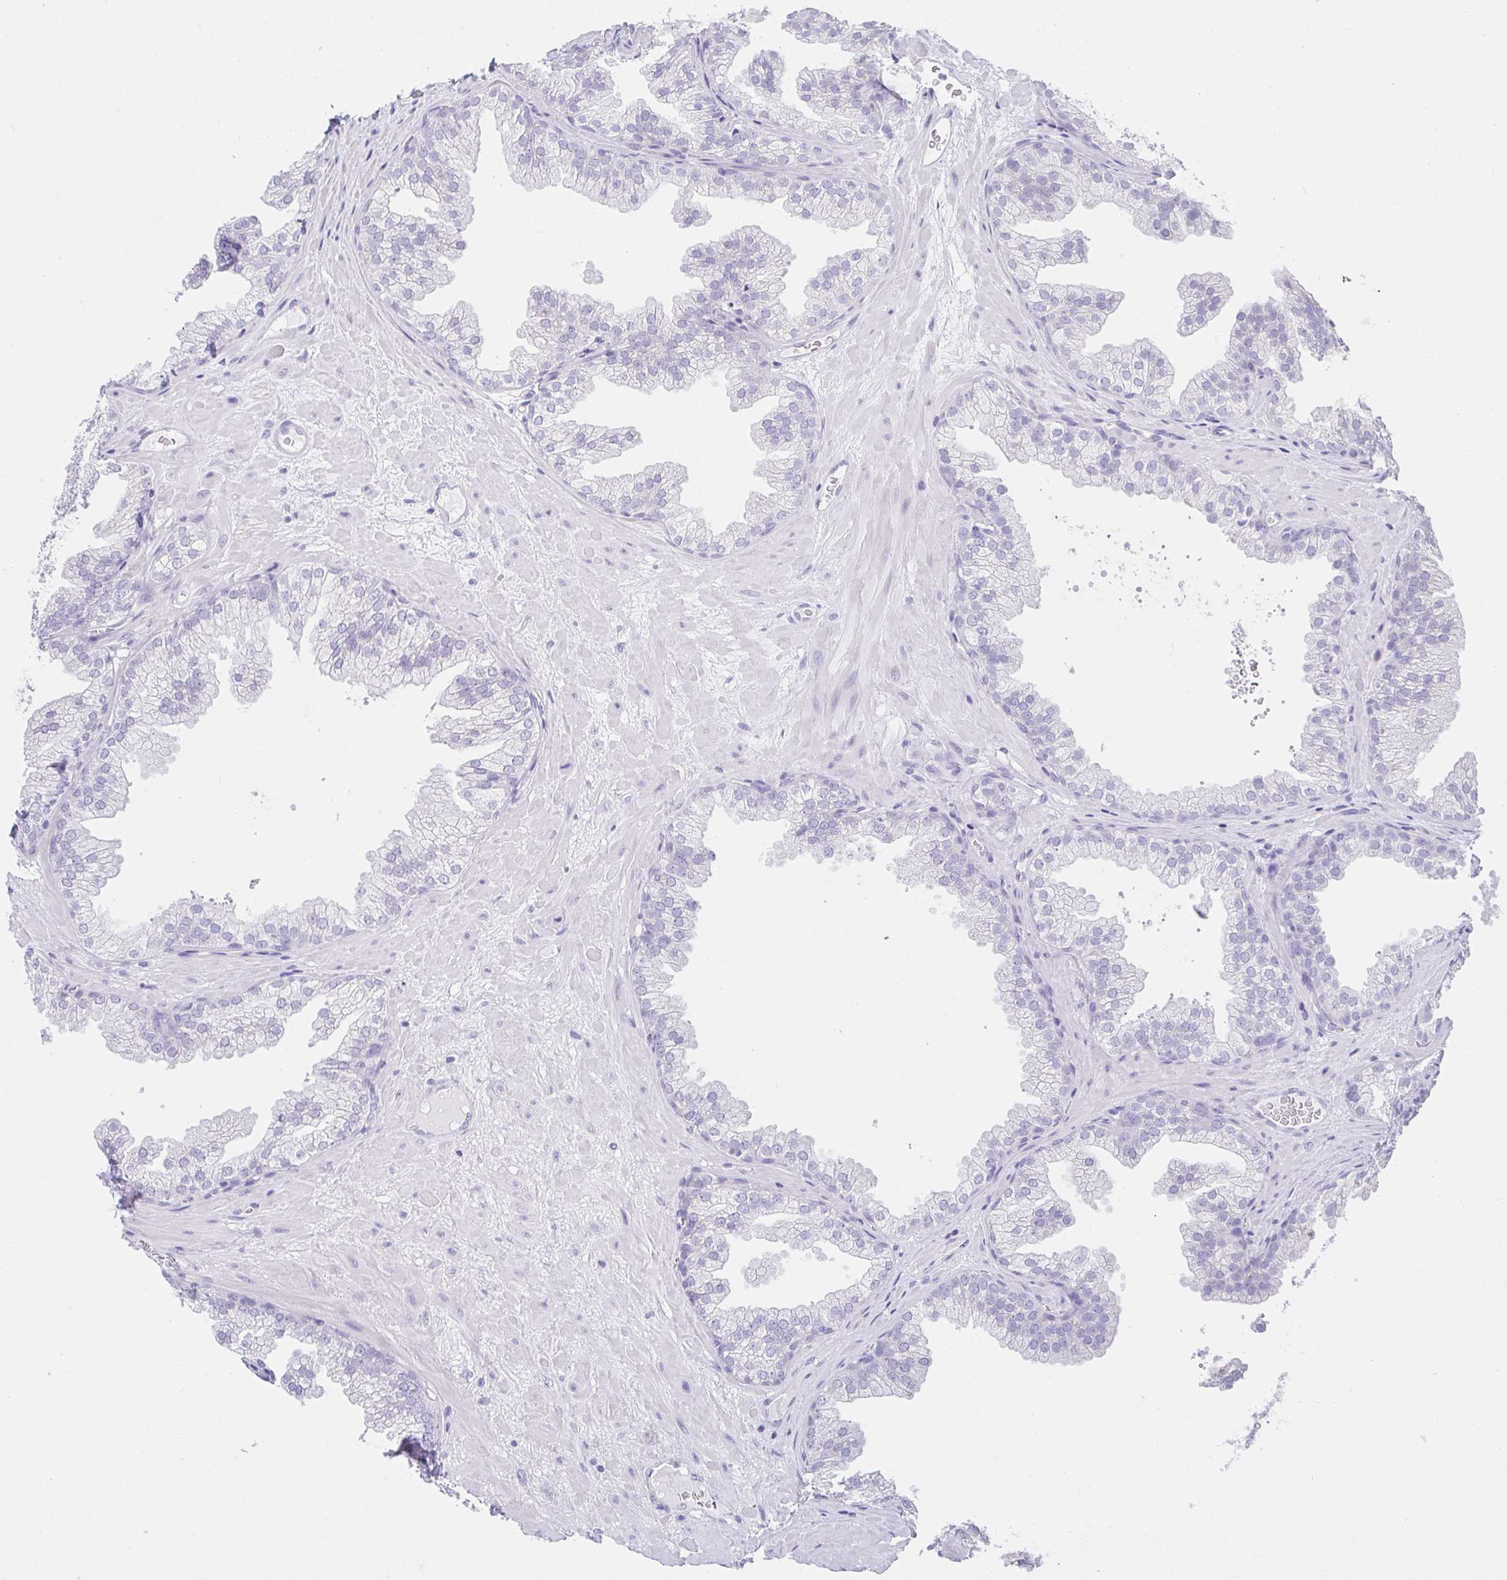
{"staining": {"intensity": "negative", "quantity": "none", "location": "none"}, "tissue": "prostate", "cell_type": "Glandular cells", "image_type": "normal", "snomed": [{"axis": "morphology", "description": "Normal tissue, NOS"}, {"axis": "topography", "description": "Prostate"}], "caption": "High power microscopy photomicrograph of an immunohistochemistry histopathology image of benign prostate, revealing no significant staining in glandular cells. (Stains: DAB immunohistochemistry (IHC) with hematoxylin counter stain, Microscopy: brightfield microscopy at high magnification).", "gene": "VGLL1", "patient": {"sex": "male", "age": 37}}